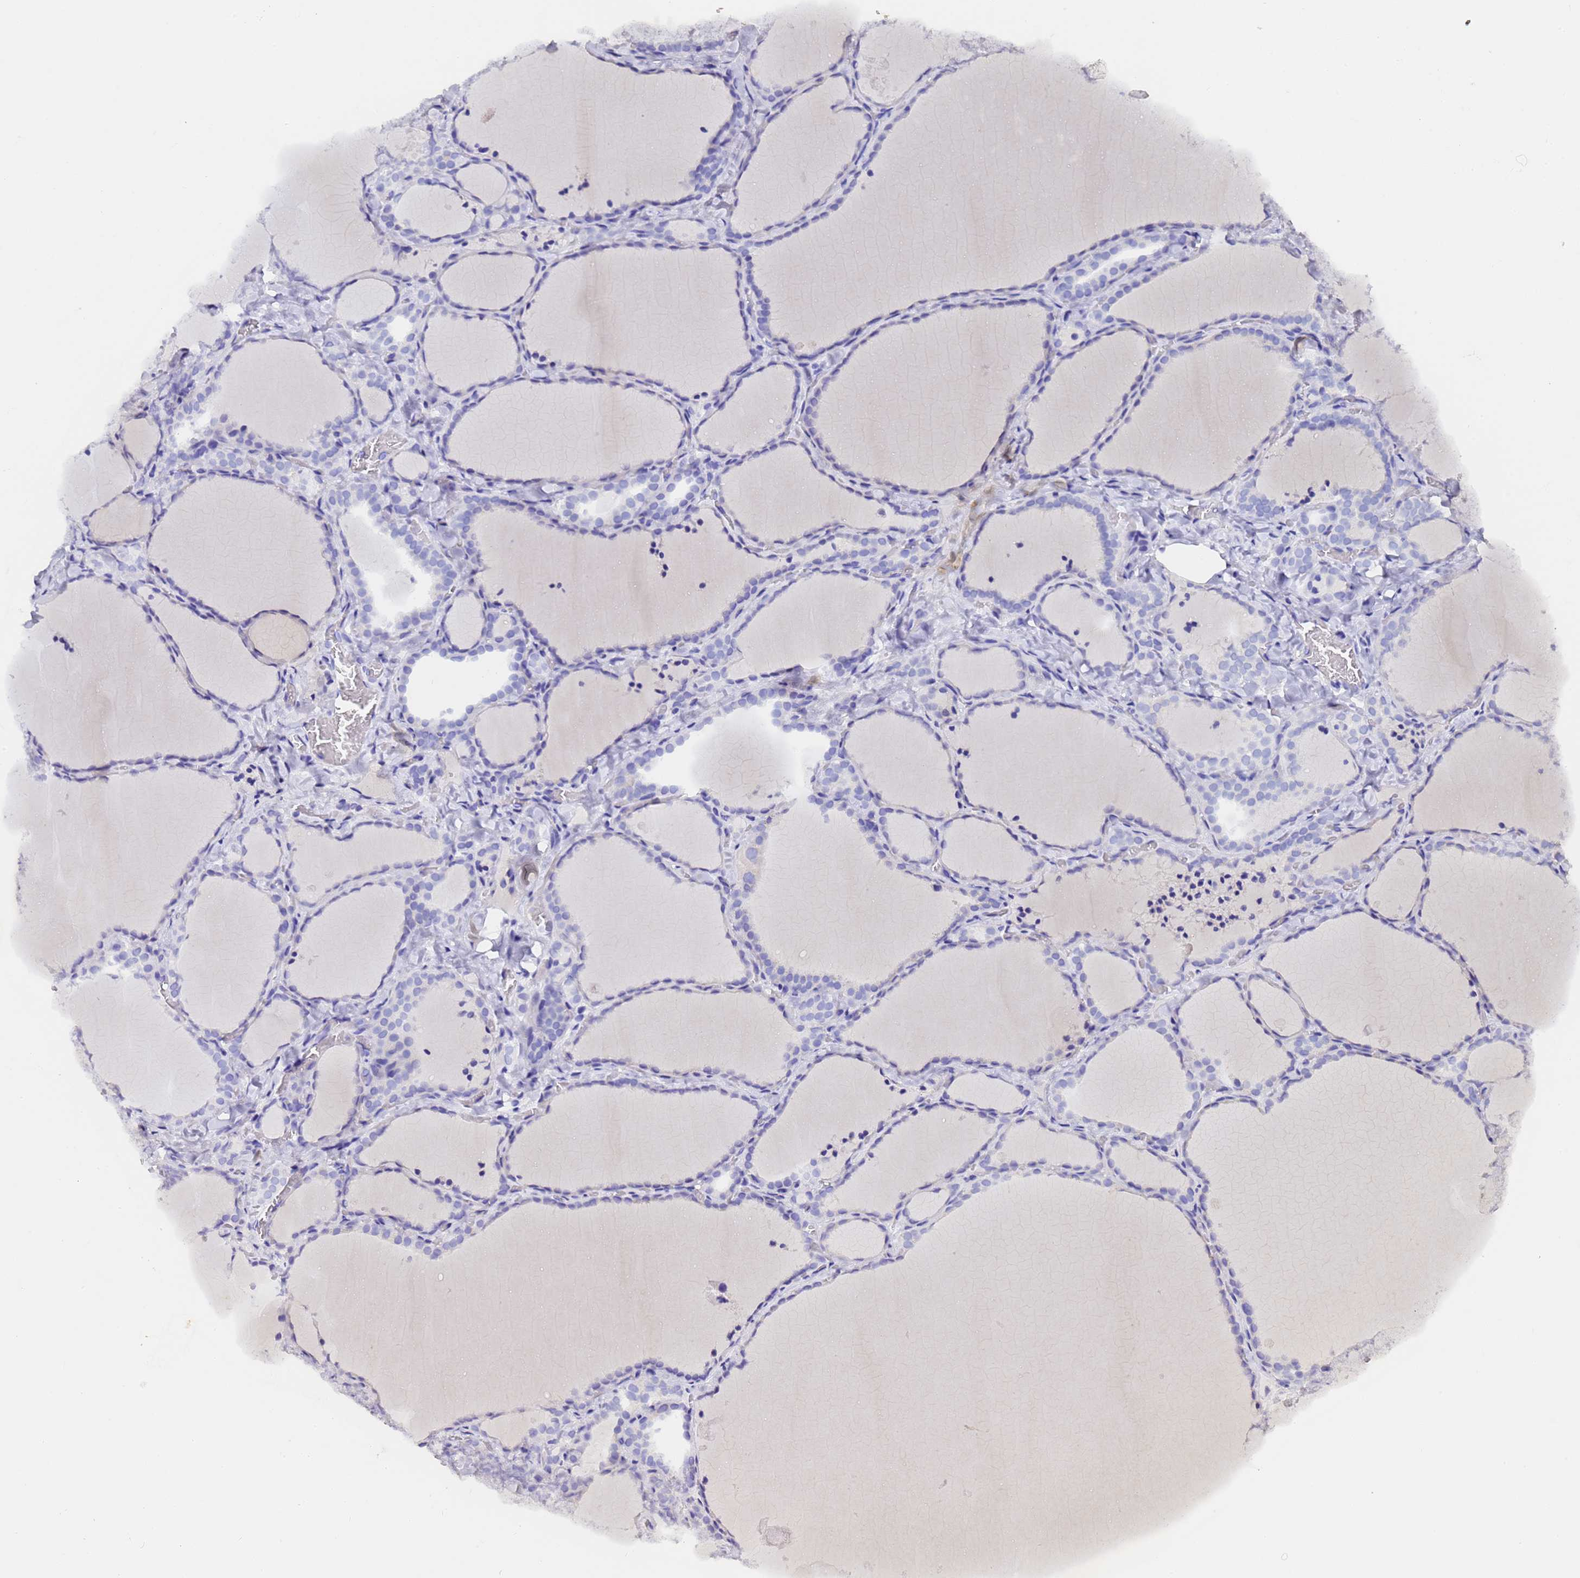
{"staining": {"intensity": "negative", "quantity": "none", "location": "none"}, "tissue": "thyroid gland", "cell_type": "Glandular cells", "image_type": "normal", "snomed": [{"axis": "morphology", "description": "Normal tissue, NOS"}, {"axis": "topography", "description": "Thyroid gland"}], "caption": "The immunohistochemistry histopathology image has no significant positivity in glandular cells of thyroid gland.", "gene": "GABRA1", "patient": {"sex": "female", "age": 22}}